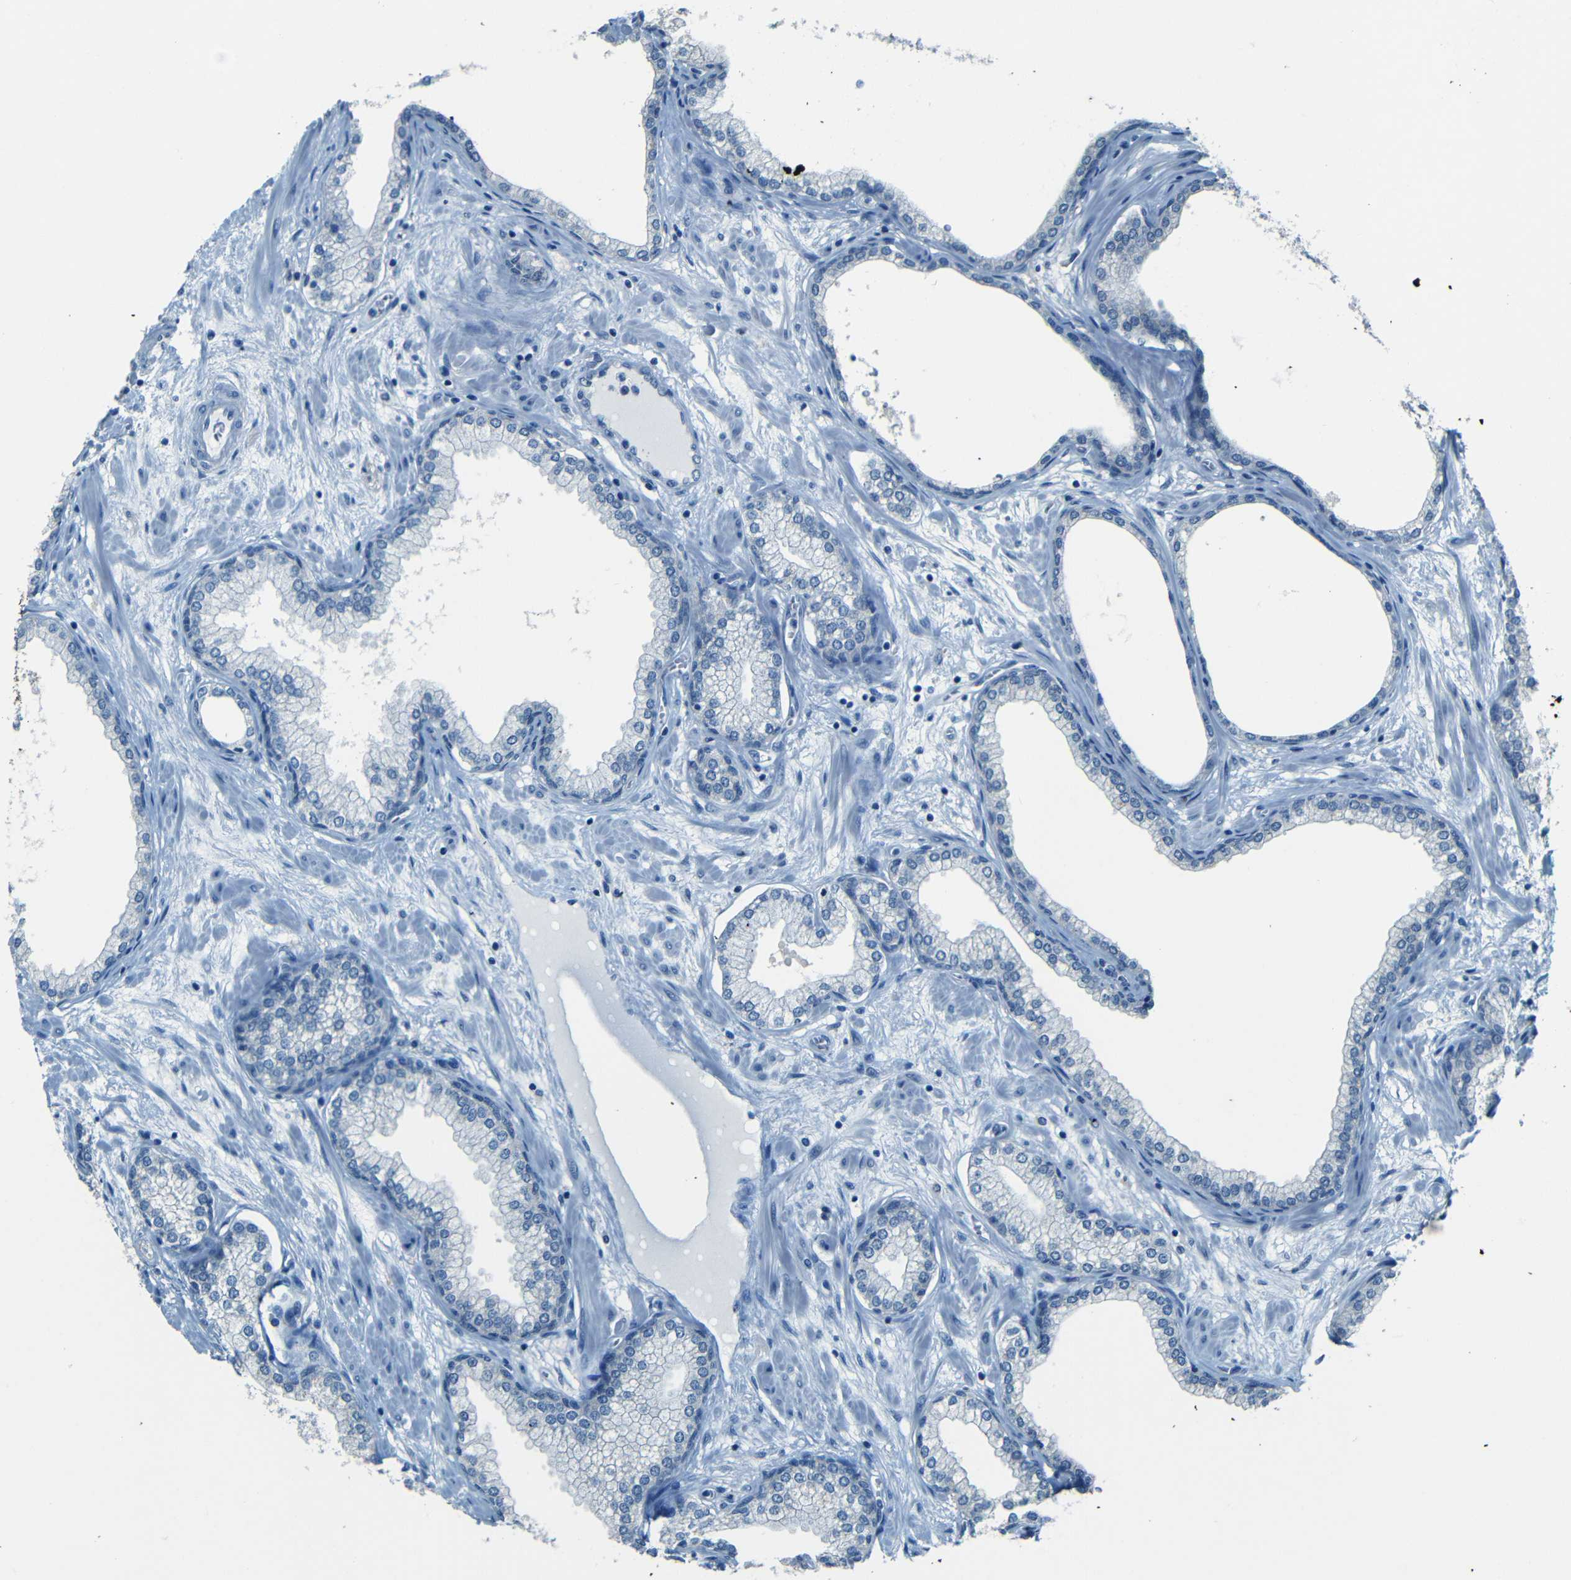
{"staining": {"intensity": "negative", "quantity": "none", "location": "none"}, "tissue": "prostate", "cell_type": "Glandular cells", "image_type": "normal", "snomed": [{"axis": "morphology", "description": "Normal tissue, NOS"}, {"axis": "morphology", "description": "Urothelial carcinoma, Low grade"}, {"axis": "topography", "description": "Urinary bladder"}, {"axis": "topography", "description": "Prostate"}], "caption": "Micrograph shows no significant protein staining in glandular cells of unremarkable prostate. The staining is performed using DAB (3,3'-diaminobenzidine) brown chromogen with nuclei counter-stained in using hematoxylin.", "gene": "ZMAT1", "patient": {"sex": "male", "age": 60}}